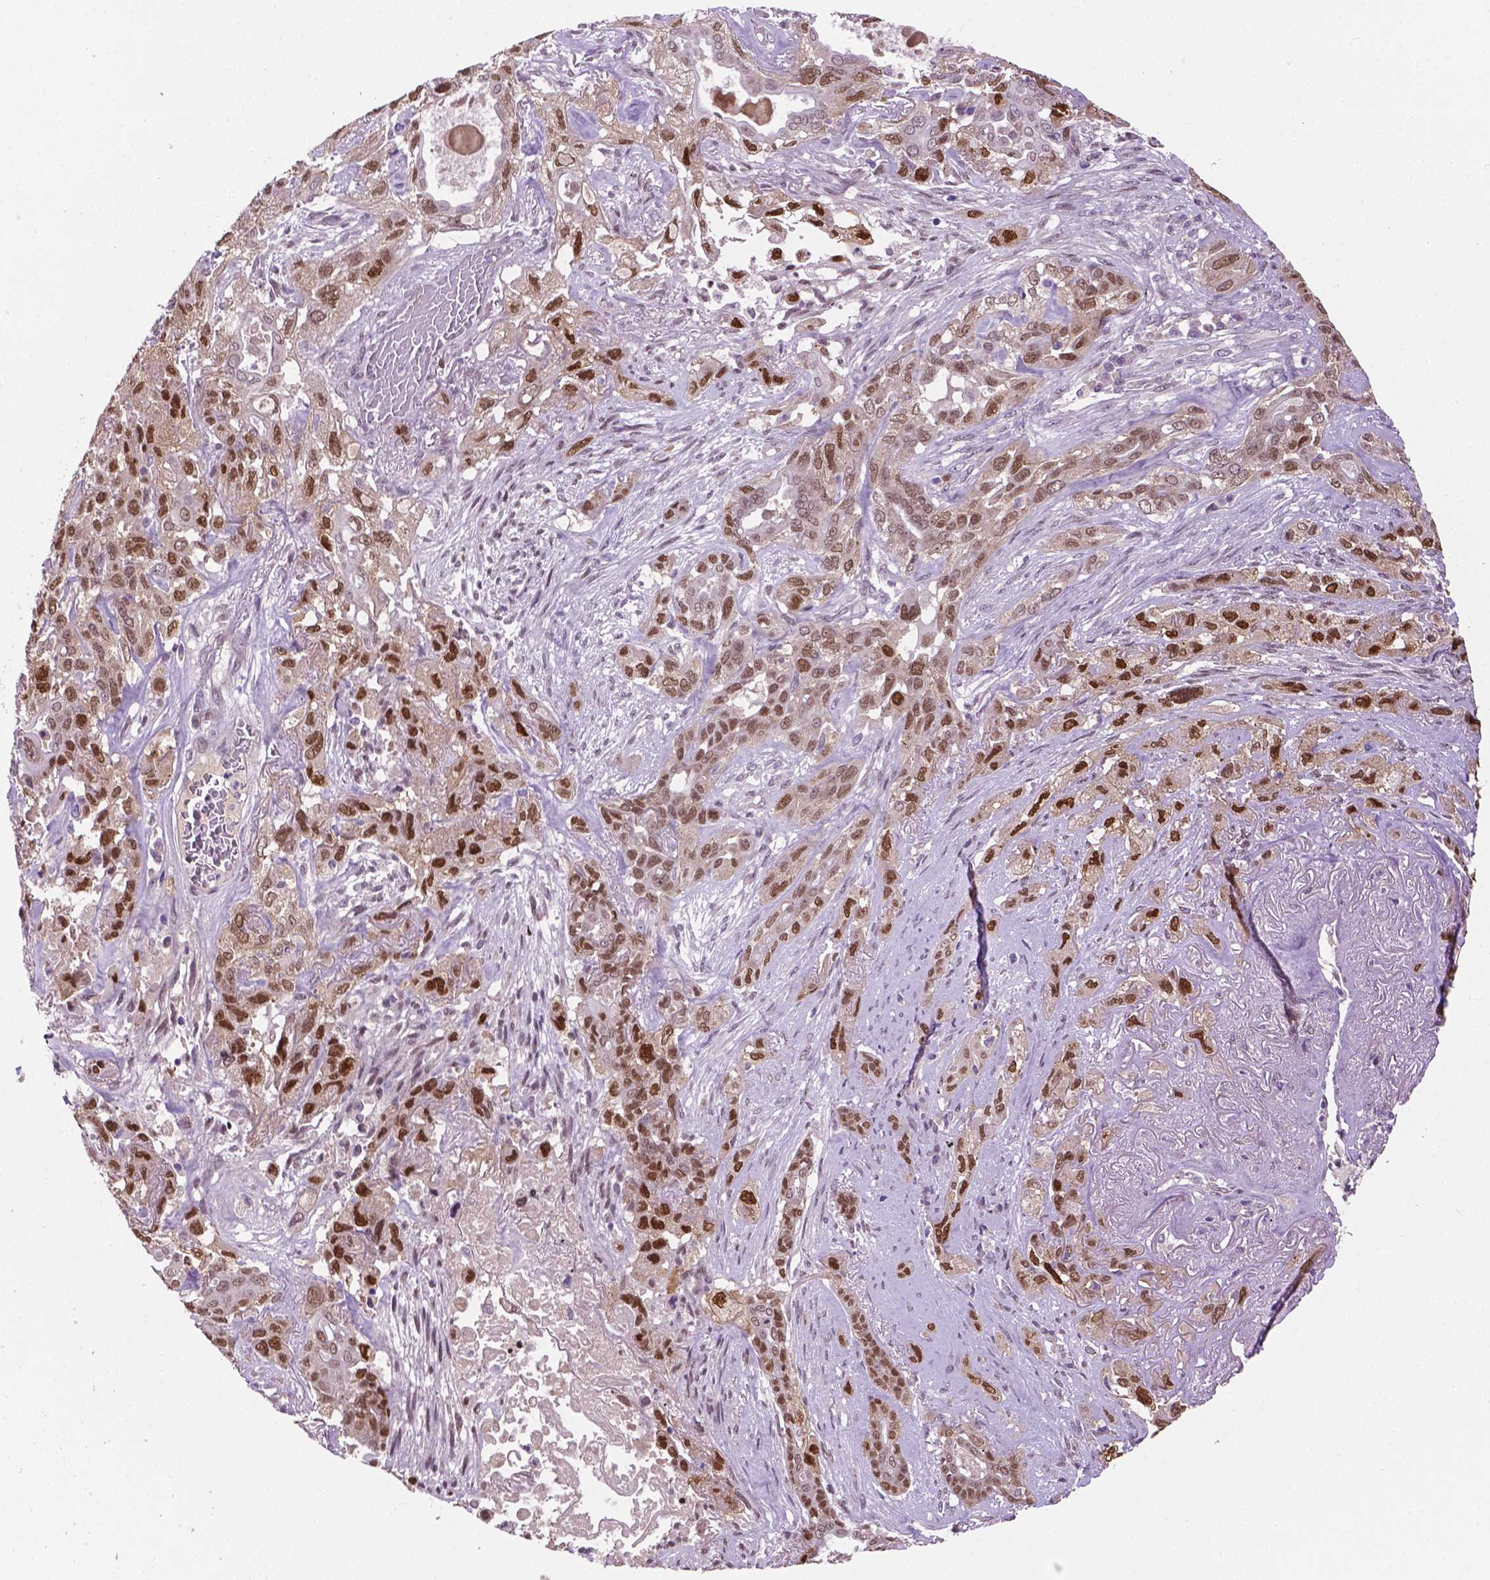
{"staining": {"intensity": "moderate", "quantity": ">75%", "location": "nuclear"}, "tissue": "lung cancer", "cell_type": "Tumor cells", "image_type": "cancer", "snomed": [{"axis": "morphology", "description": "Squamous cell carcinoma, NOS"}, {"axis": "topography", "description": "Lung"}], "caption": "Human lung squamous cell carcinoma stained with a protein marker exhibits moderate staining in tumor cells.", "gene": "IRF6", "patient": {"sex": "female", "age": 70}}